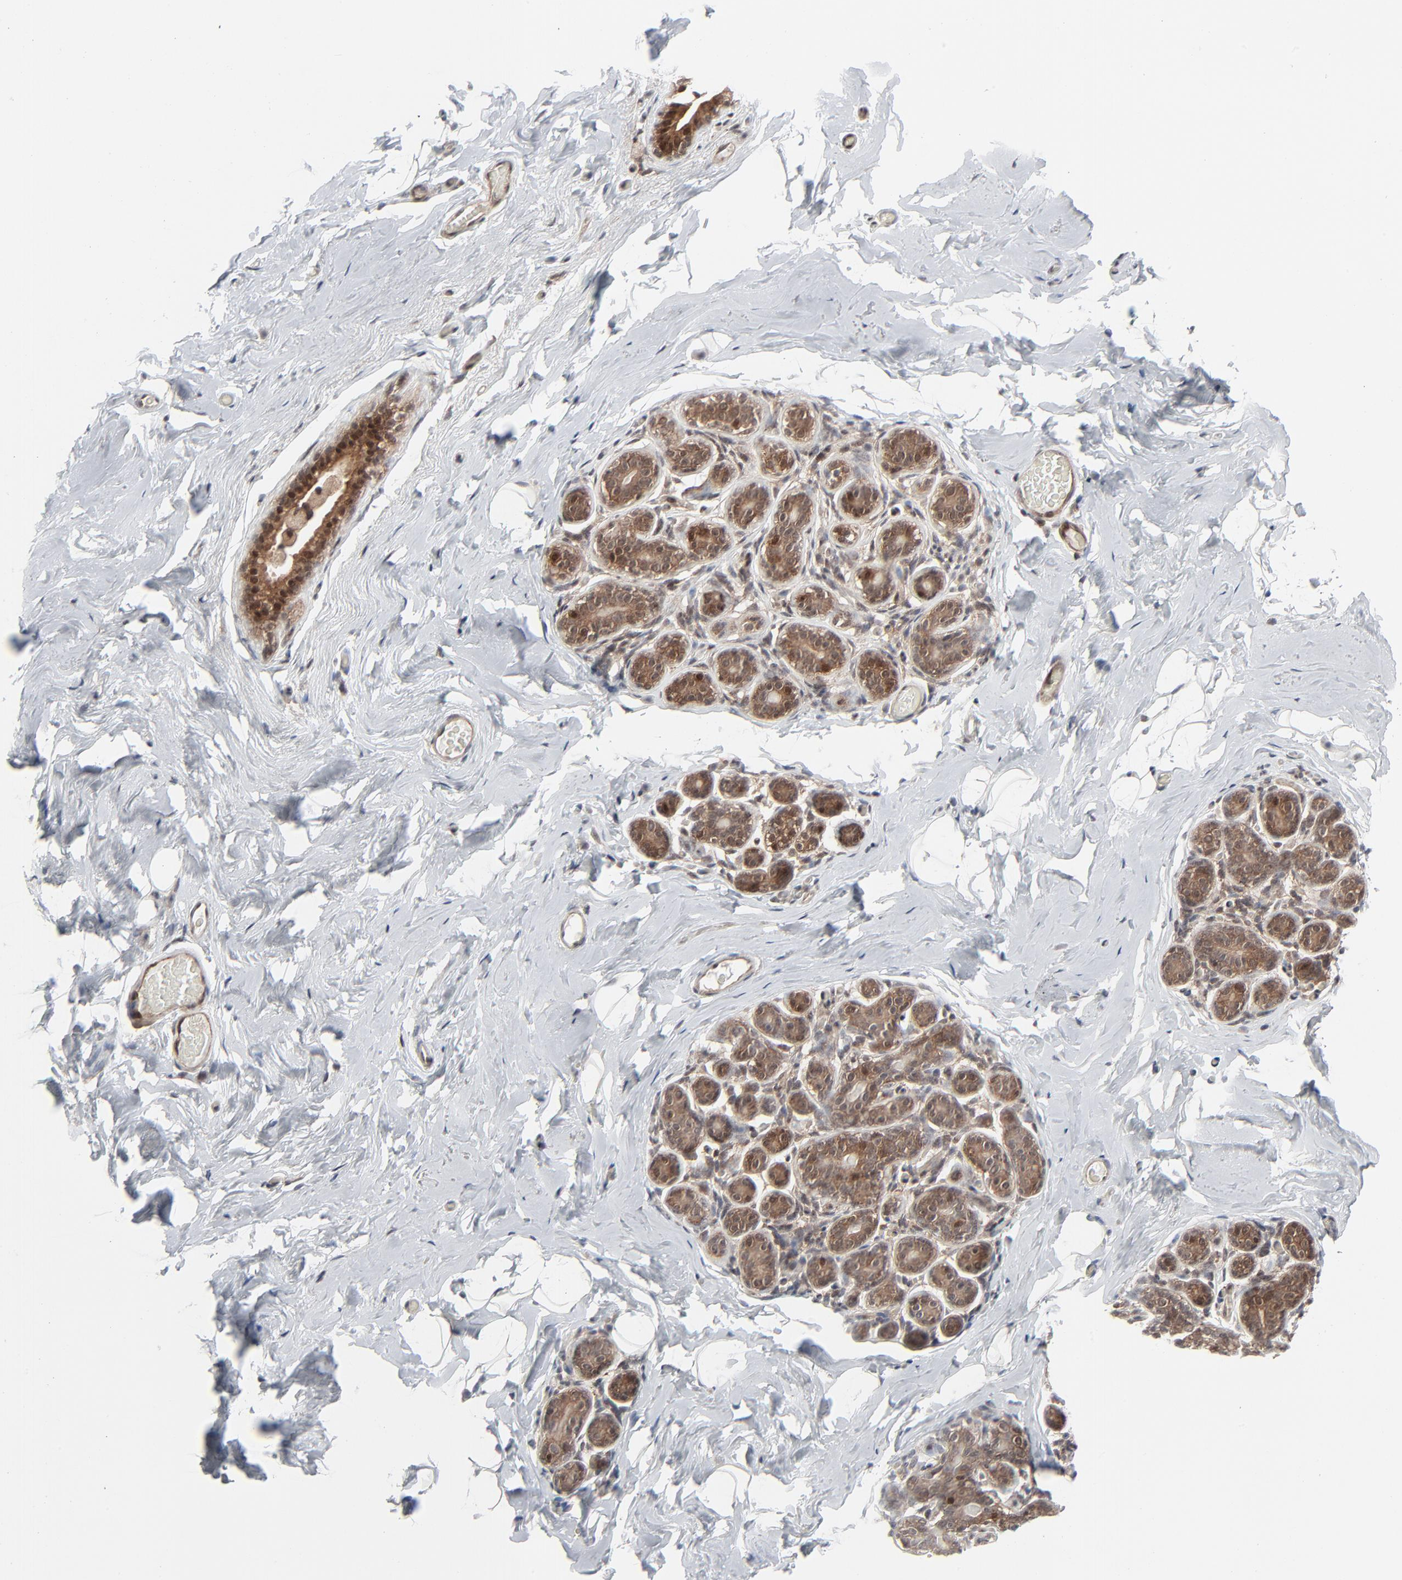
{"staining": {"intensity": "moderate", "quantity": ">75%", "location": "cytoplasmic/membranous,nuclear"}, "tissue": "breast", "cell_type": "Adipocytes", "image_type": "normal", "snomed": [{"axis": "morphology", "description": "Normal tissue, NOS"}, {"axis": "topography", "description": "Breast"}, {"axis": "topography", "description": "Soft tissue"}], "caption": "The image shows staining of benign breast, revealing moderate cytoplasmic/membranous,nuclear protein expression (brown color) within adipocytes. The staining was performed using DAB to visualize the protein expression in brown, while the nuclei were stained in blue with hematoxylin (Magnification: 20x).", "gene": "AKT1", "patient": {"sex": "female", "age": 75}}